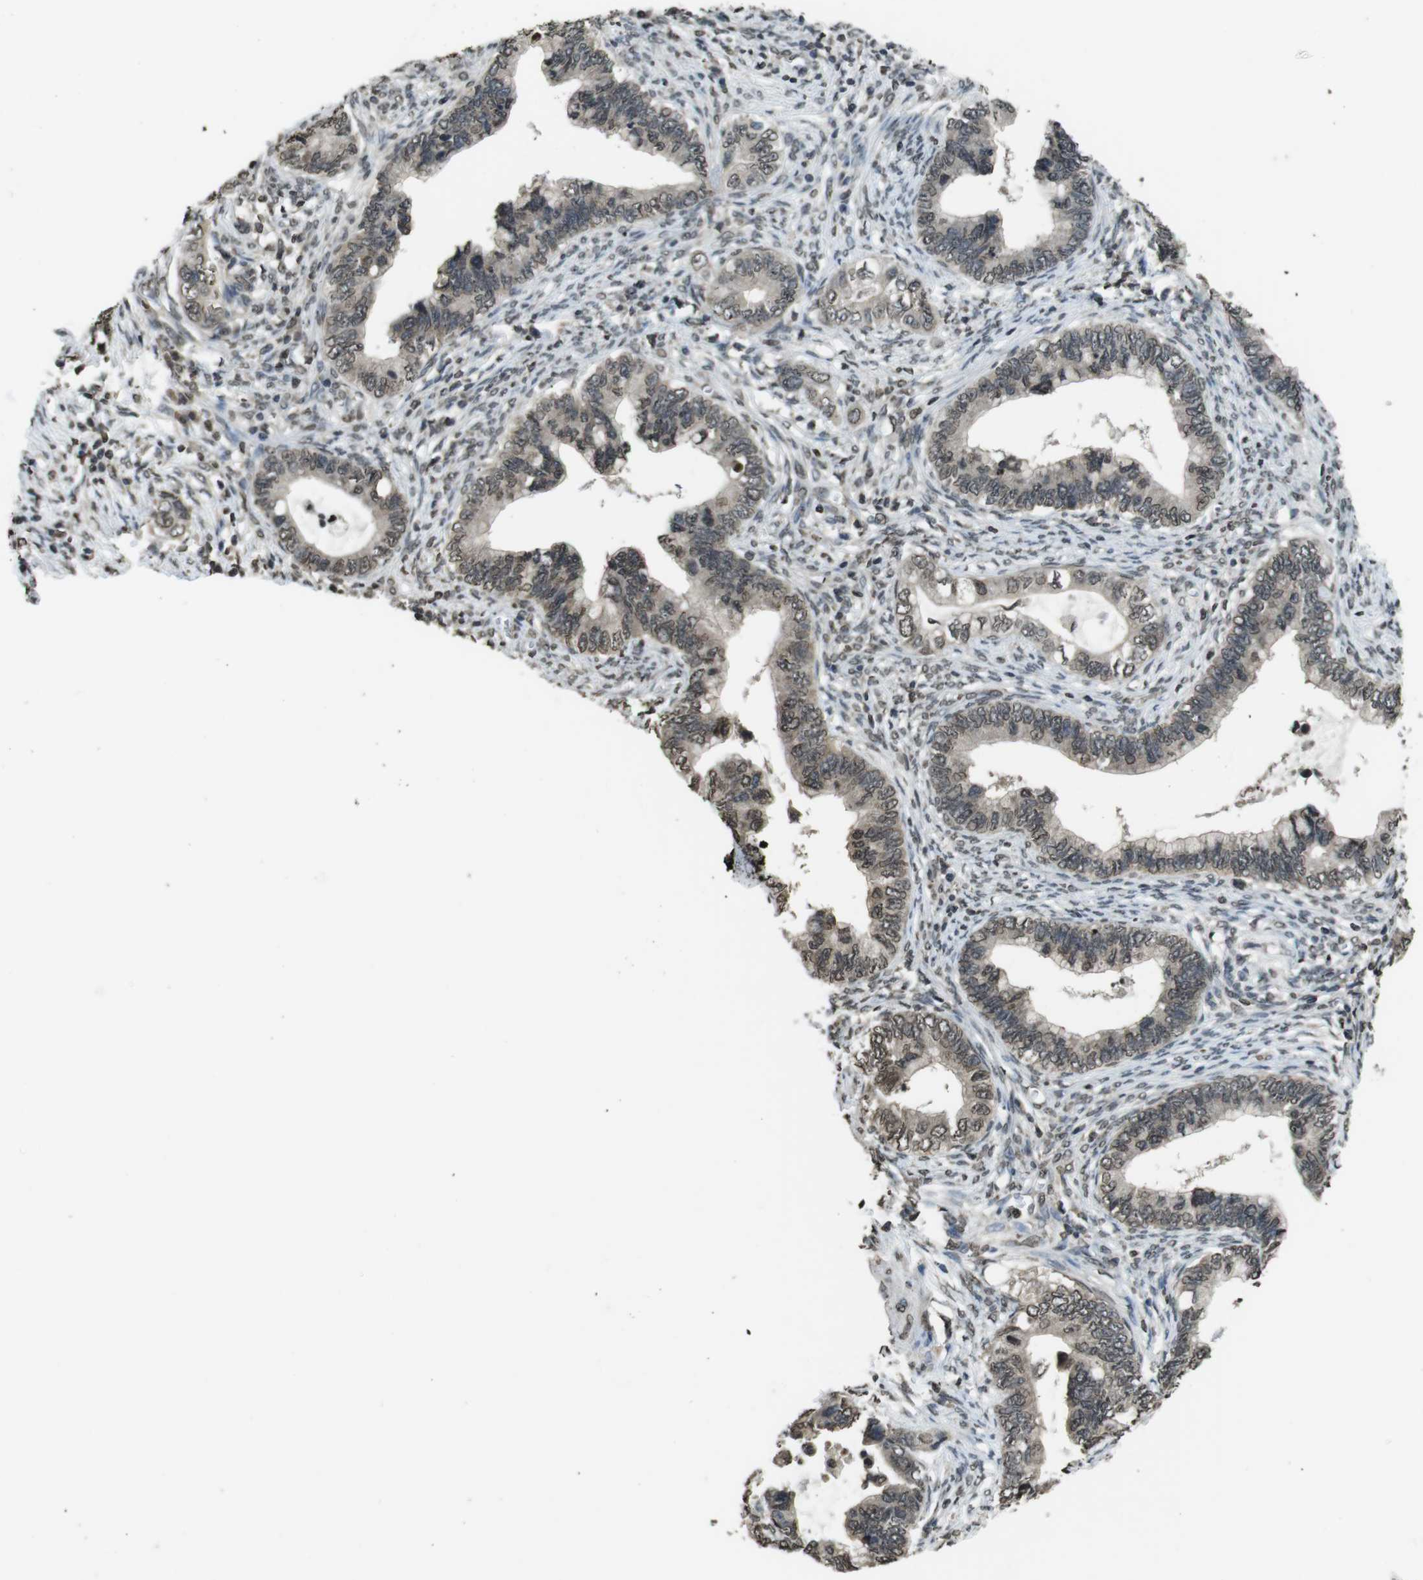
{"staining": {"intensity": "moderate", "quantity": "25%-75%", "location": "nuclear"}, "tissue": "cervical cancer", "cell_type": "Tumor cells", "image_type": "cancer", "snomed": [{"axis": "morphology", "description": "Adenocarcinoma, NOS"}, {"axis": "topography", "description": "Cervix"}], "caption": "High-magnification brightfield microscopy of cervical cancer stained with DAB (brown) and counterstained with hematoxylin (blue). tumor cells exhibit moderate nuclear expression is identified in about25%-75% of cells.", "gene": "MAF", "patient": {"sex": "female", "age": 44}}